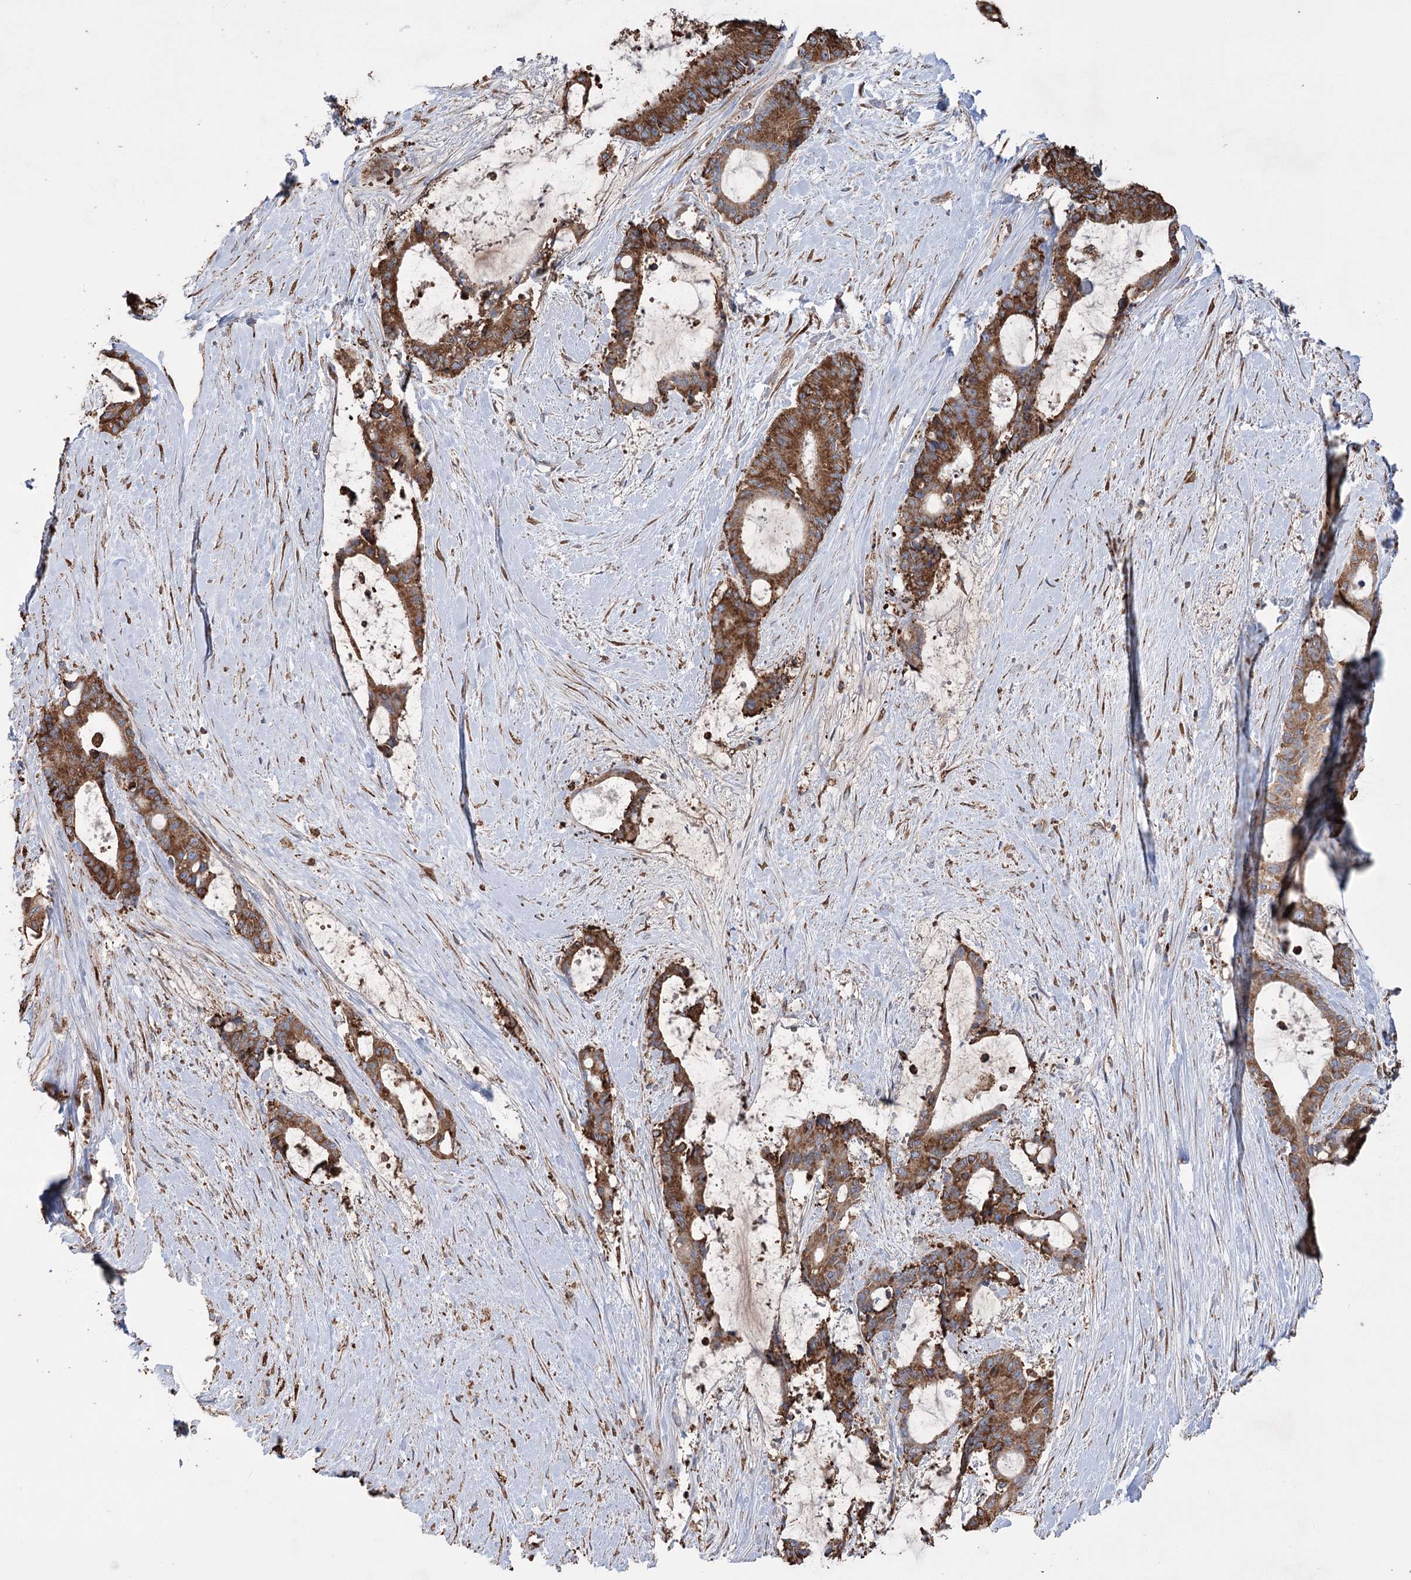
{"staining": {"intensity": "strong", "quantity": ">75%", "location": "cytoplasmic/membranous"}, "tissue": "liver cancer", "cell_type": "Tumor cells", "image_type": "cancer", "snomed": [{"axis": "morphology", "description": "Normal tissue, NOS"}, {"axis": "morphology", "description": "Cholangiocarcinoma"}, {"axis": "topography", "description": "Liver"}, {"axis": "topography", "description": "Peripheral nerve tissue"}], "caption": "Human cholangiocarcinoma (liver) stained with a brown dye reveals strong cytoplasmic/membranous positive expression in approximately >75% of tumor cells.", "gene": "TRIM71", "patient": {"sex": "female", "age": 73}}